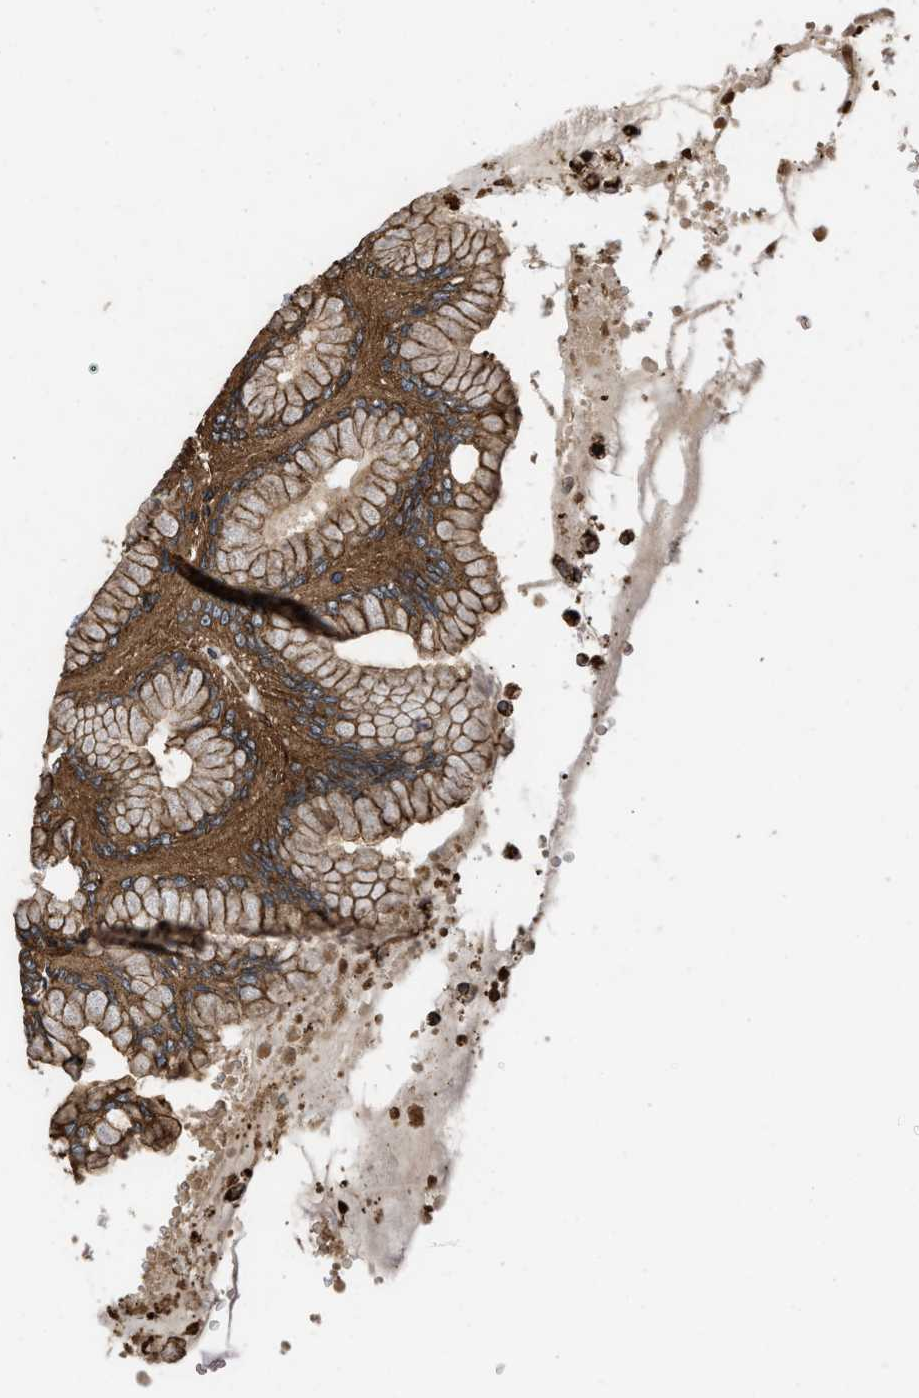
{"staining": {"intensity": "strong", "quantity": ">75%", "location": "cytoplasmic/membranous"}, "tissue": "stomach", "cell_type": "Glandular cells", "image_type": "normal", "snomed": [{"axis": "morphology", "description": "Normal tissue, NOS"}, {"axis": "topography", "description": "Stomach"}, {"axis": "topography", "description": "Stomach, lower"}], "caption": "An IHC histopathology image of unremarkable tissue is shown. Protein staining in brown shows strong cytoplasmic/membranous positivity in stomach within glandular cells.", "gene": "LINGO2", "patient": {"sex": "female", "age": 56}}